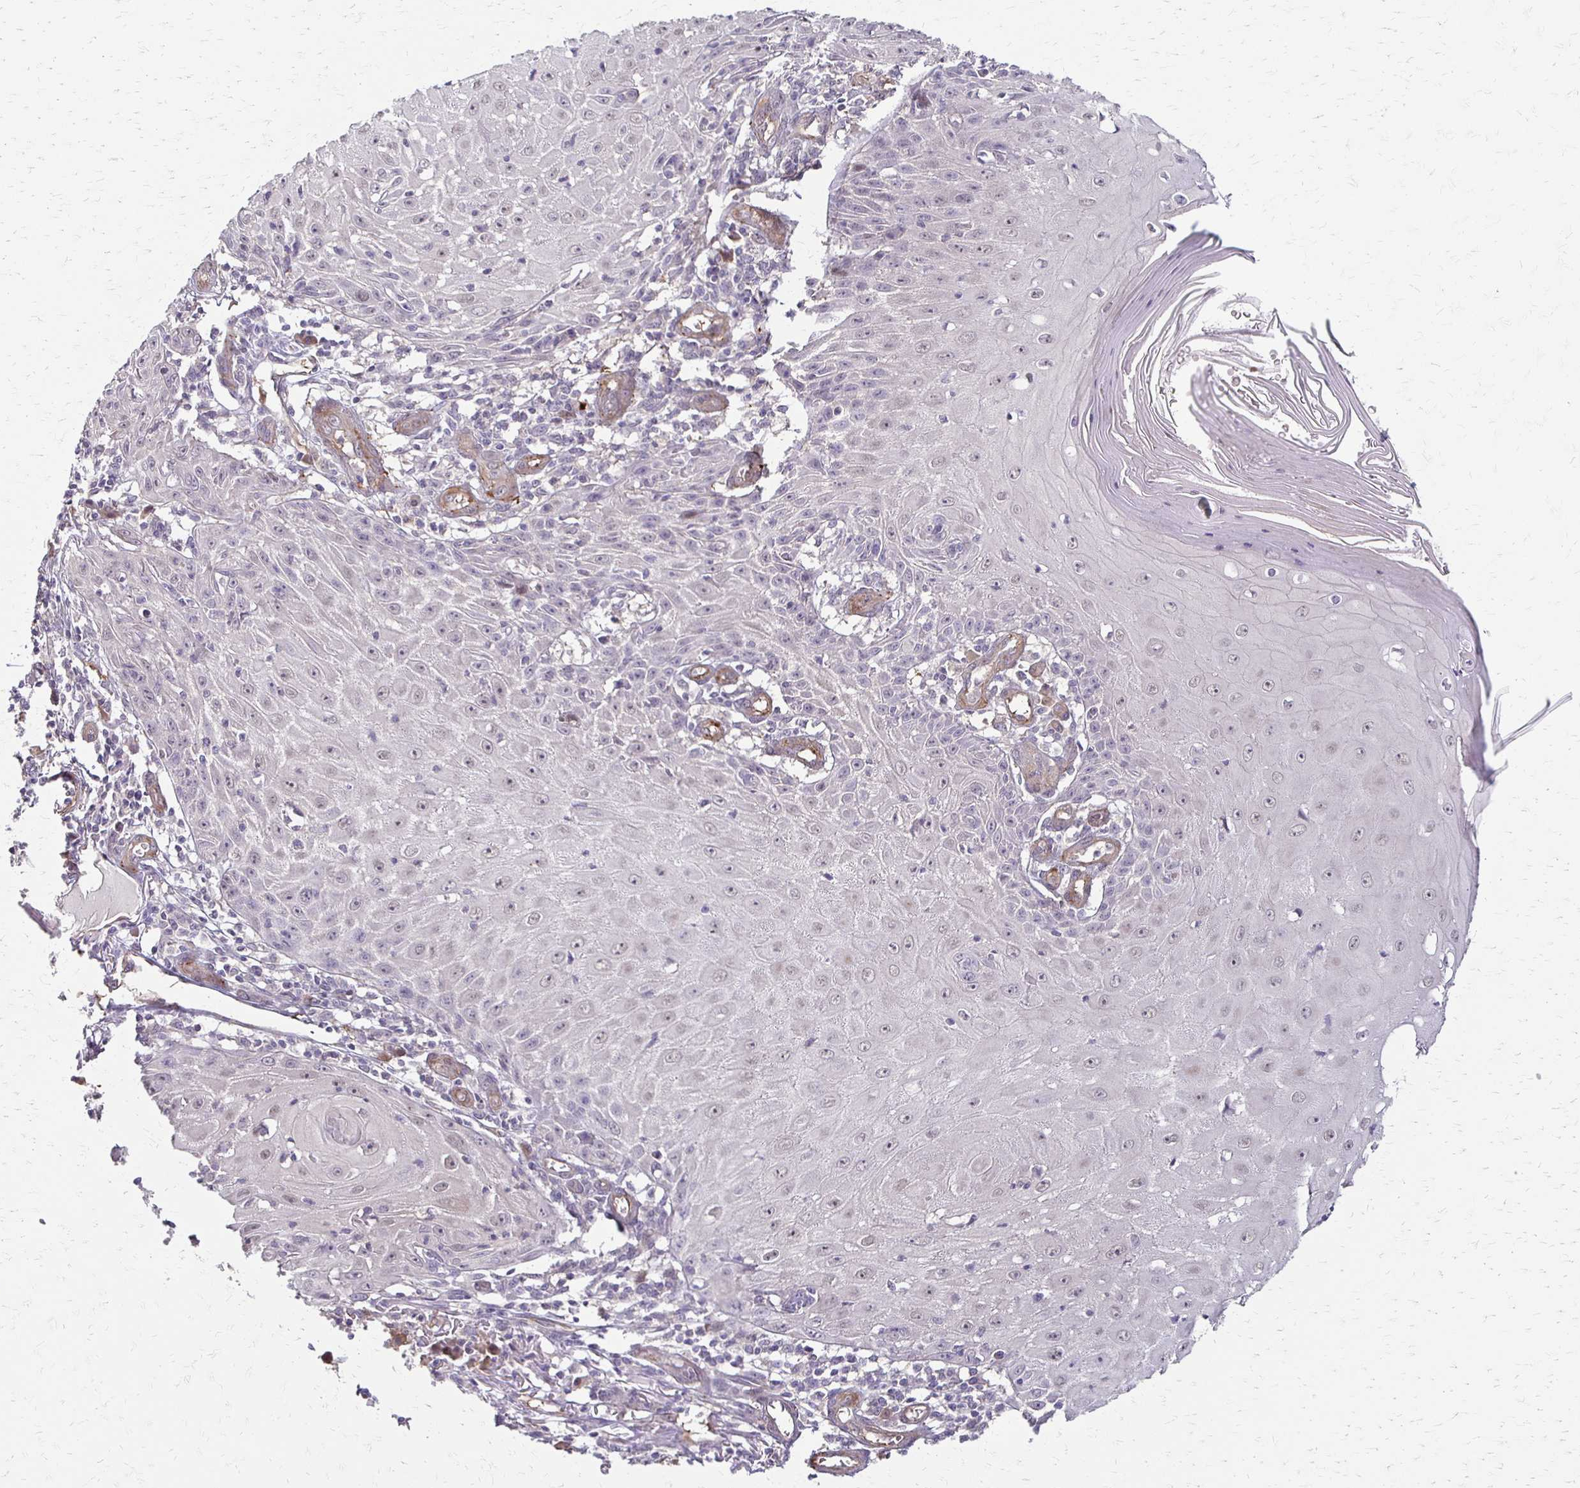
{"staining": {"intensity": "negative", "quantity": "none", "location": "none"}, "tissue": "skin cancer", "cell_type": "Tumor cells", "image_type": "cancer", "snomed": [{"axis": "morphology", "description": "Squamous cell carcinoma, NOS"}, {"axis": "topography", "description": "Skin"}], "caption": "The micrograph shows no significant staining in tumor cells of squamous cell carcinoma (skin).", "gene": "CFL2", "patient": {"sex": "female", "age": 73}}